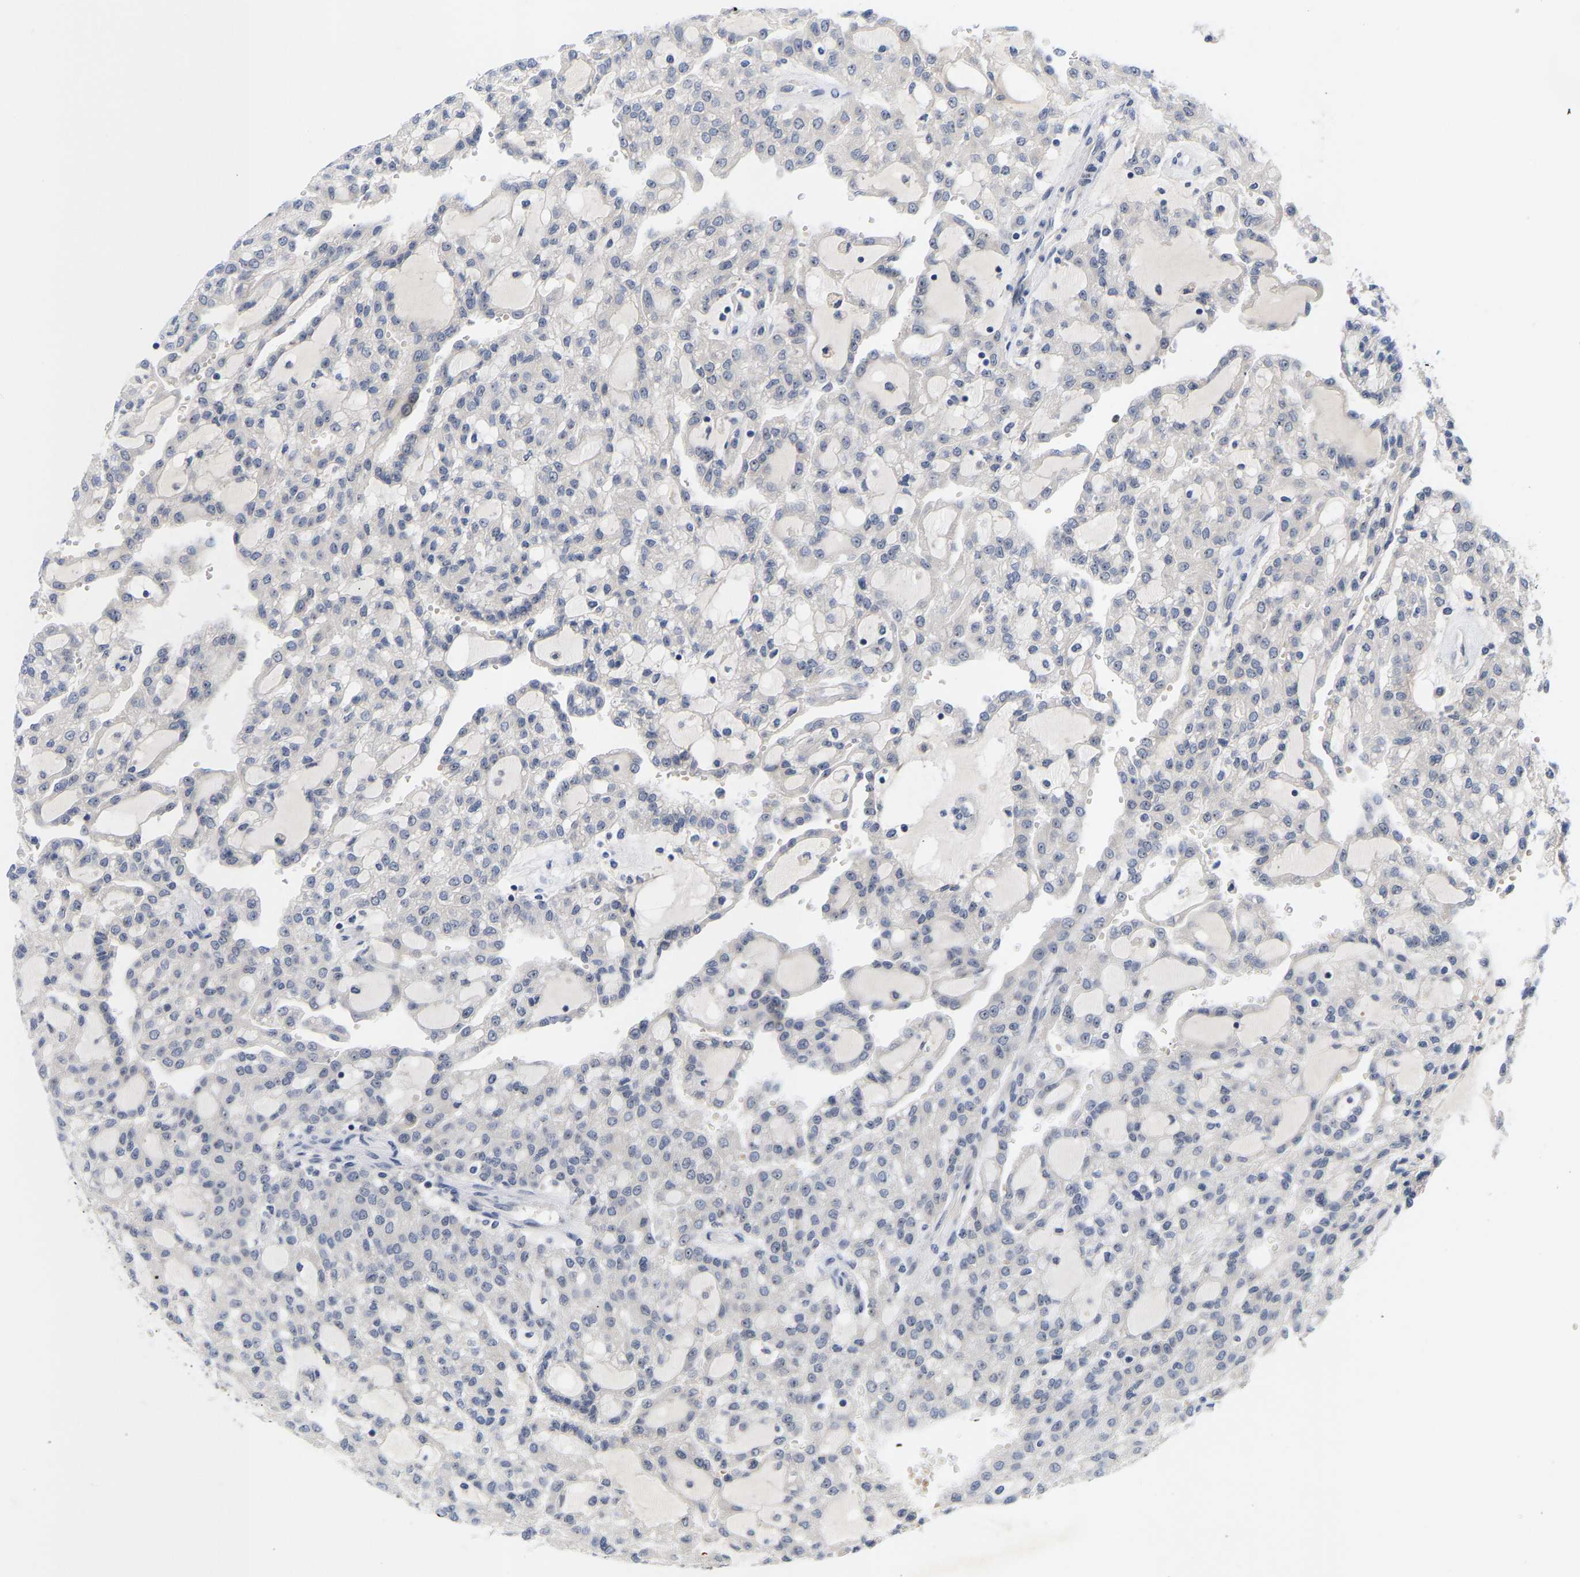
{"staining": {"intensity": "negative", "quantity": "none", "location": "none"}, "tissue": "renal cancer", "cell_type": "Tumor cells", "image_type": "cancer", "snomed": [{"axis": "morphology", "description": "Adenocarcinoma, NOS"}, {"axis": "topography", "description": "Kidney"}], "caption": "DAB (3,3'-diaminobenzidine) immunohistochemical staining of human renal cancer (adenocarcinoma) demonstrates no significant staining in tumor cells.", "gene": "NLE1", "patient": {"sex": "male", "age": 63}}